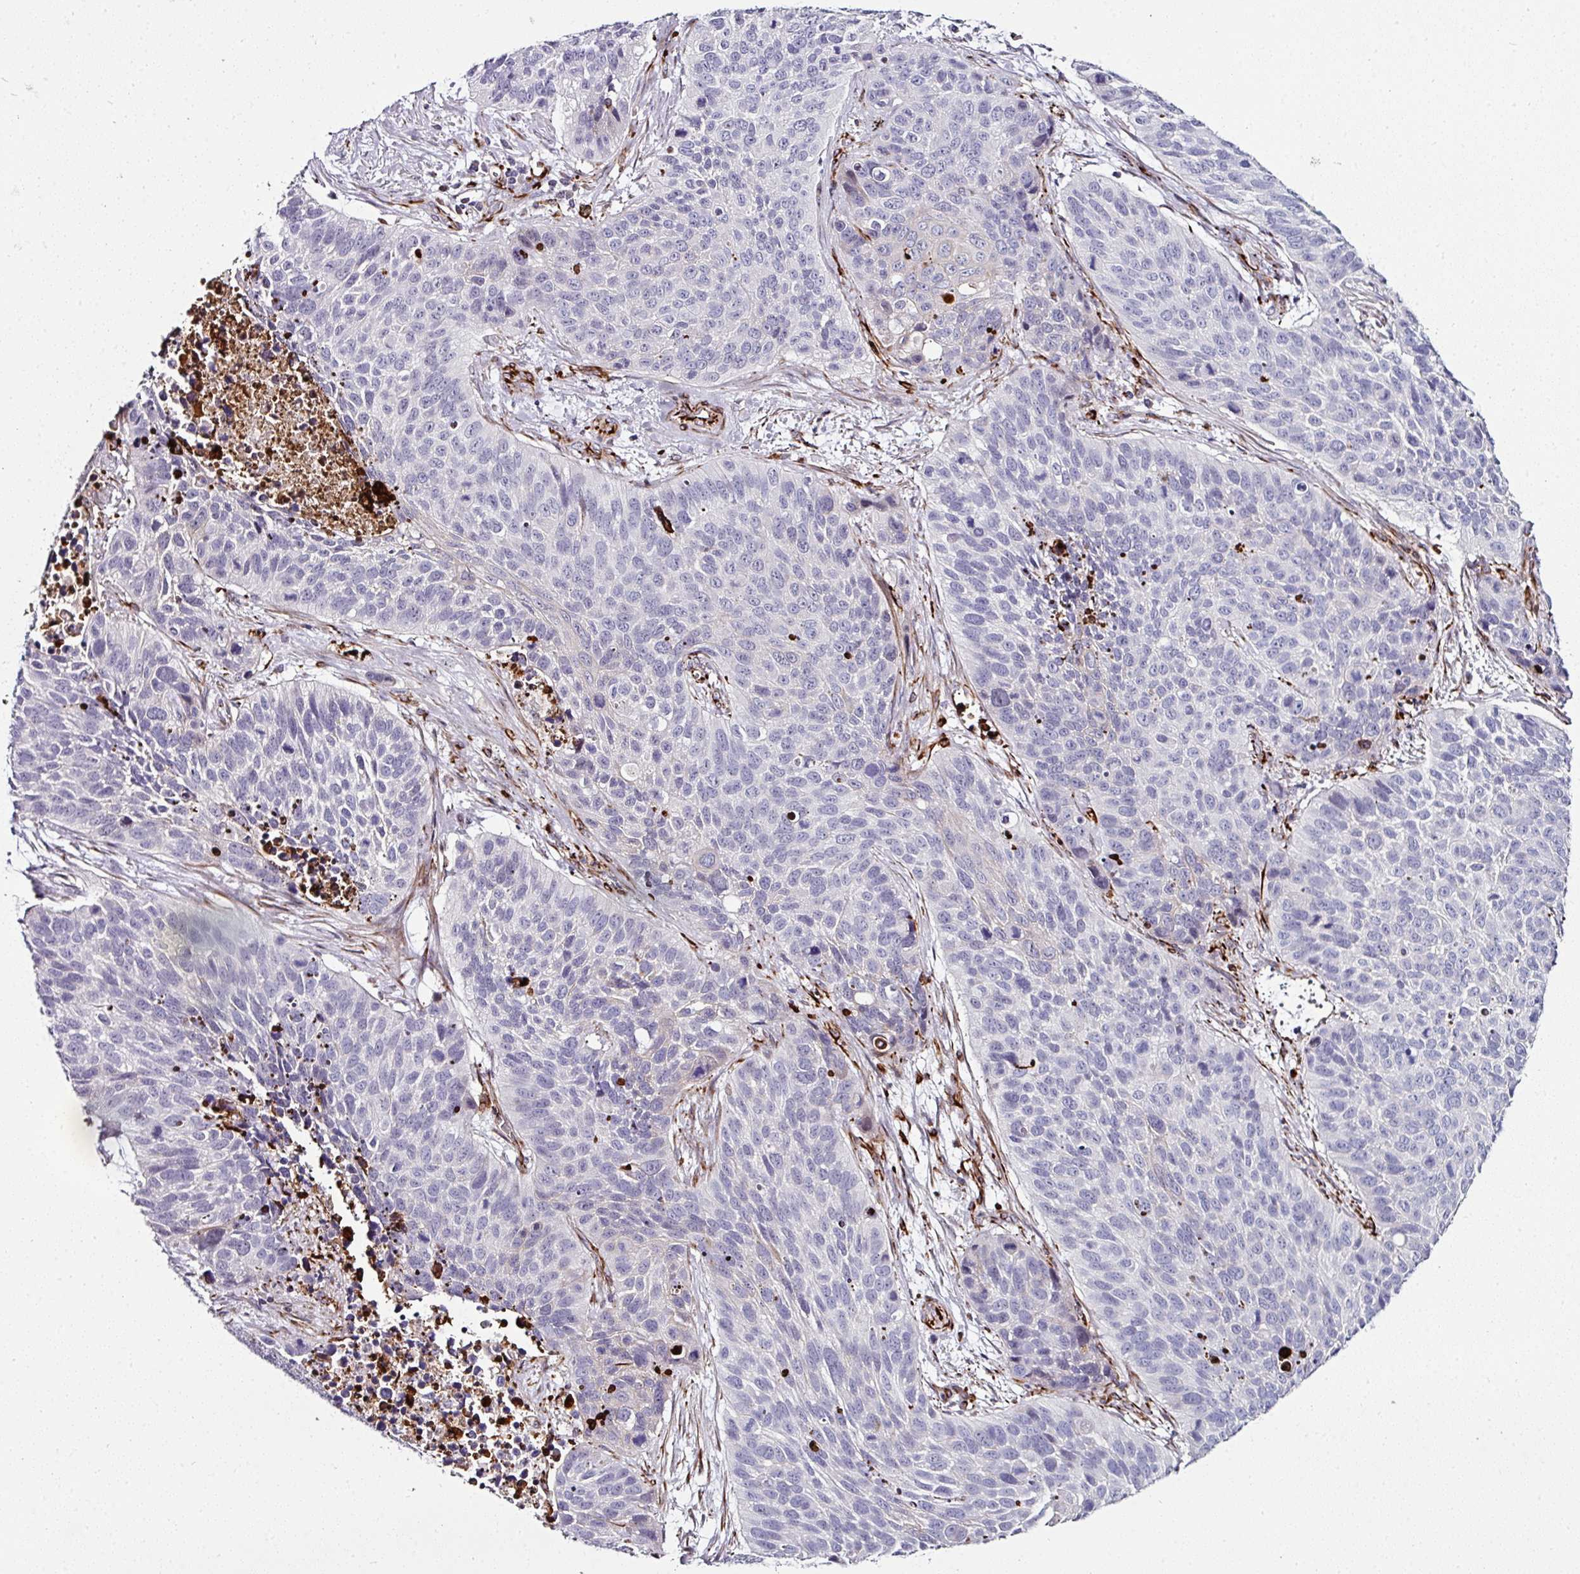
{"staining": {"intensity": "negative", "quantity": "none", "location": "none"}, "tissue": "lung cancer", "cell_type": "Tumor cells", "image_type": "cancer", "snomed": [{"axis": "morphology", "description": "Squamous cell carcinoma, NOS"}, {"axis": "topography", "description": "Lung"}], "caption": "Micrograph shows no significant protein positivity in tumor cells of lung cancer (squamous cell carcinoma).", "gene": "TMPRSS9", "patient": {"sex": "male", "age": 62}}